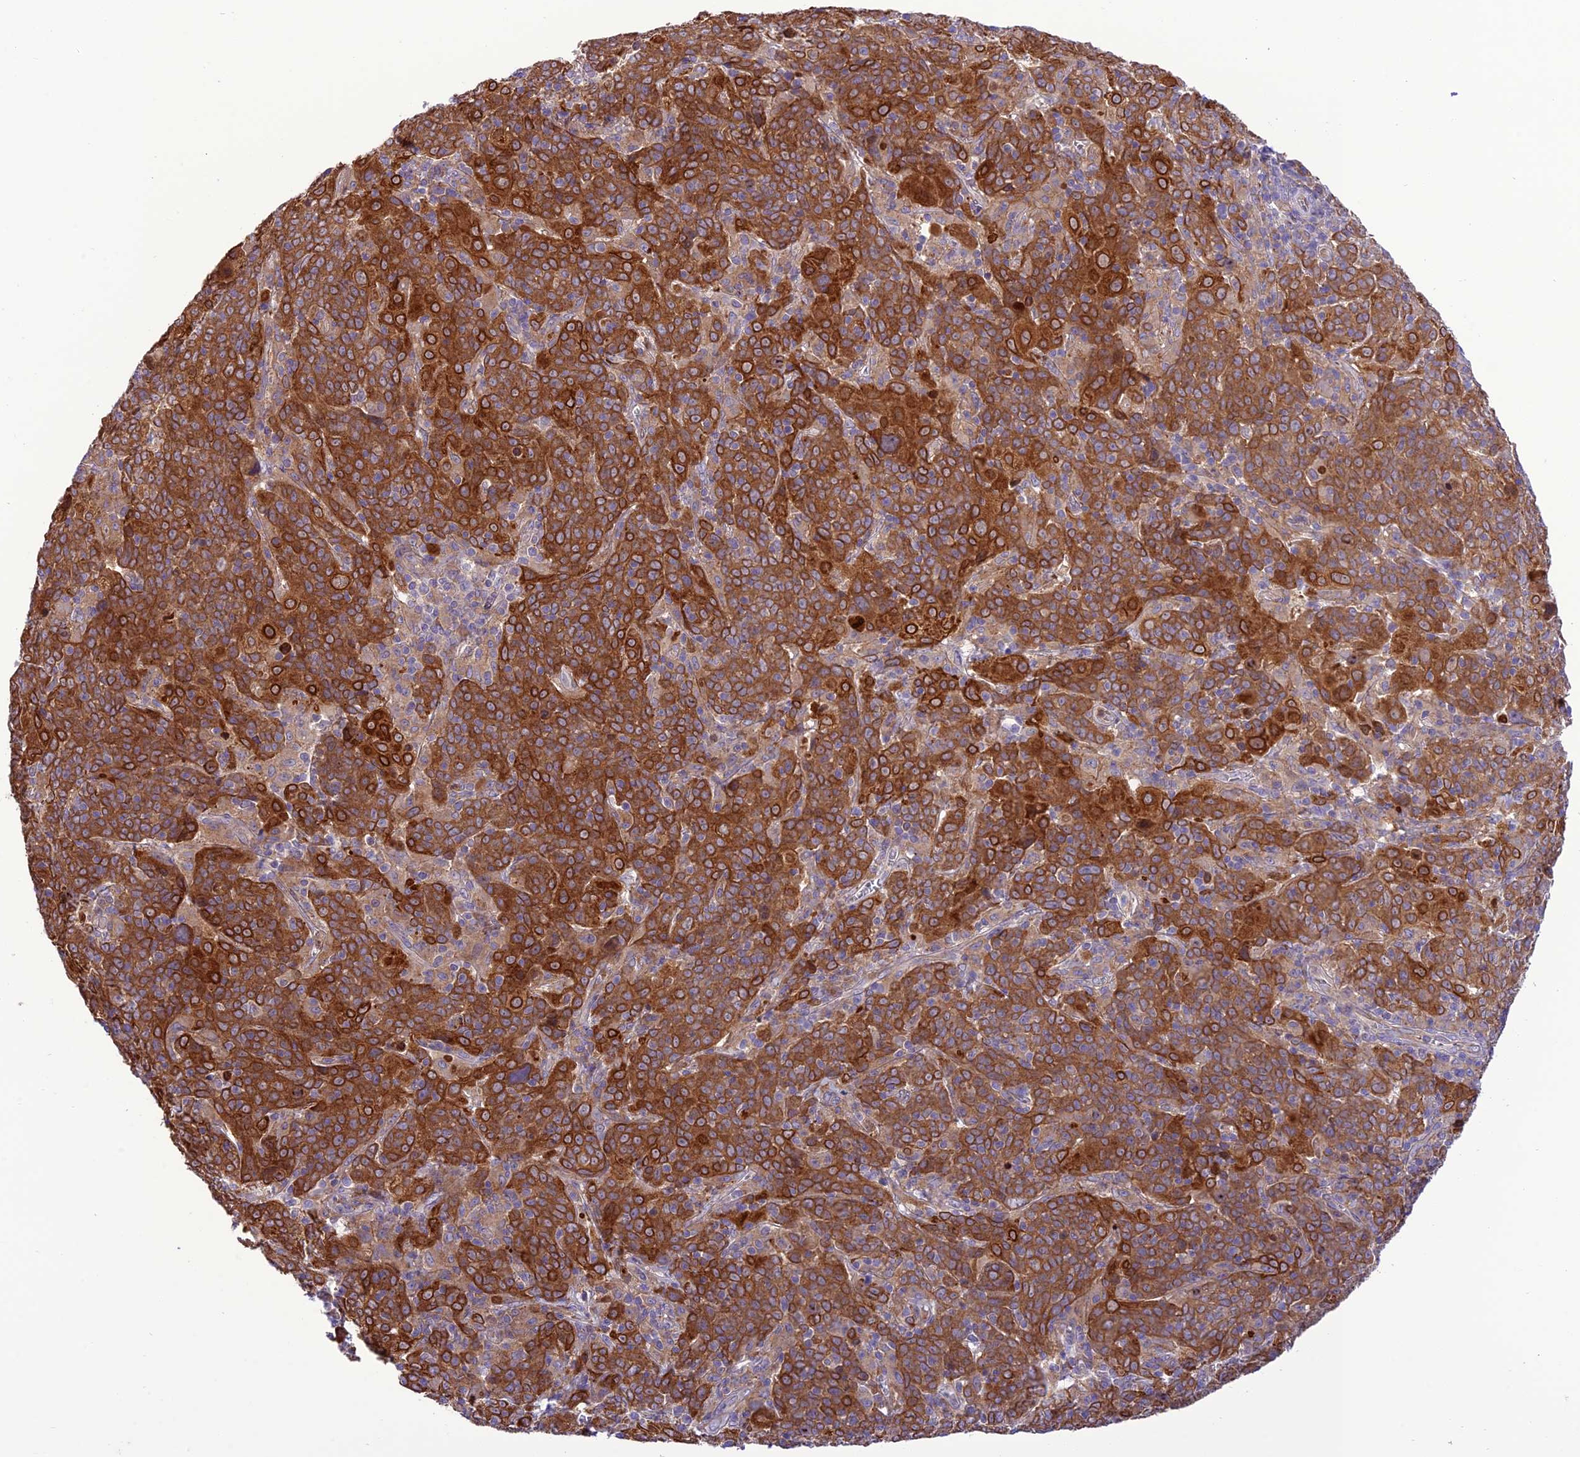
{"staining": {"intensity": "strong", "quantity": ">75%", "location": "cytoplasmic/membranous"}, "tissue": "cervical cancer", "cell_type": "Tumor cells", "image_type": "cancer", "snomed": [{"axis": "morphology", "description": "Squamous cell carcinoma, NOS"}, {"axis": "topography", "description": "Cervix"}], "caption": "Immunohistochemistry (IHC) (DAB (3,3'-diaminobenzidine)) staining of cervical cancer shows strong cytoplasmic/membranous protein positivity in about >75% of tumor cells.", "gene": "JMY", "patient": {"sex": "female", "age": 67}}